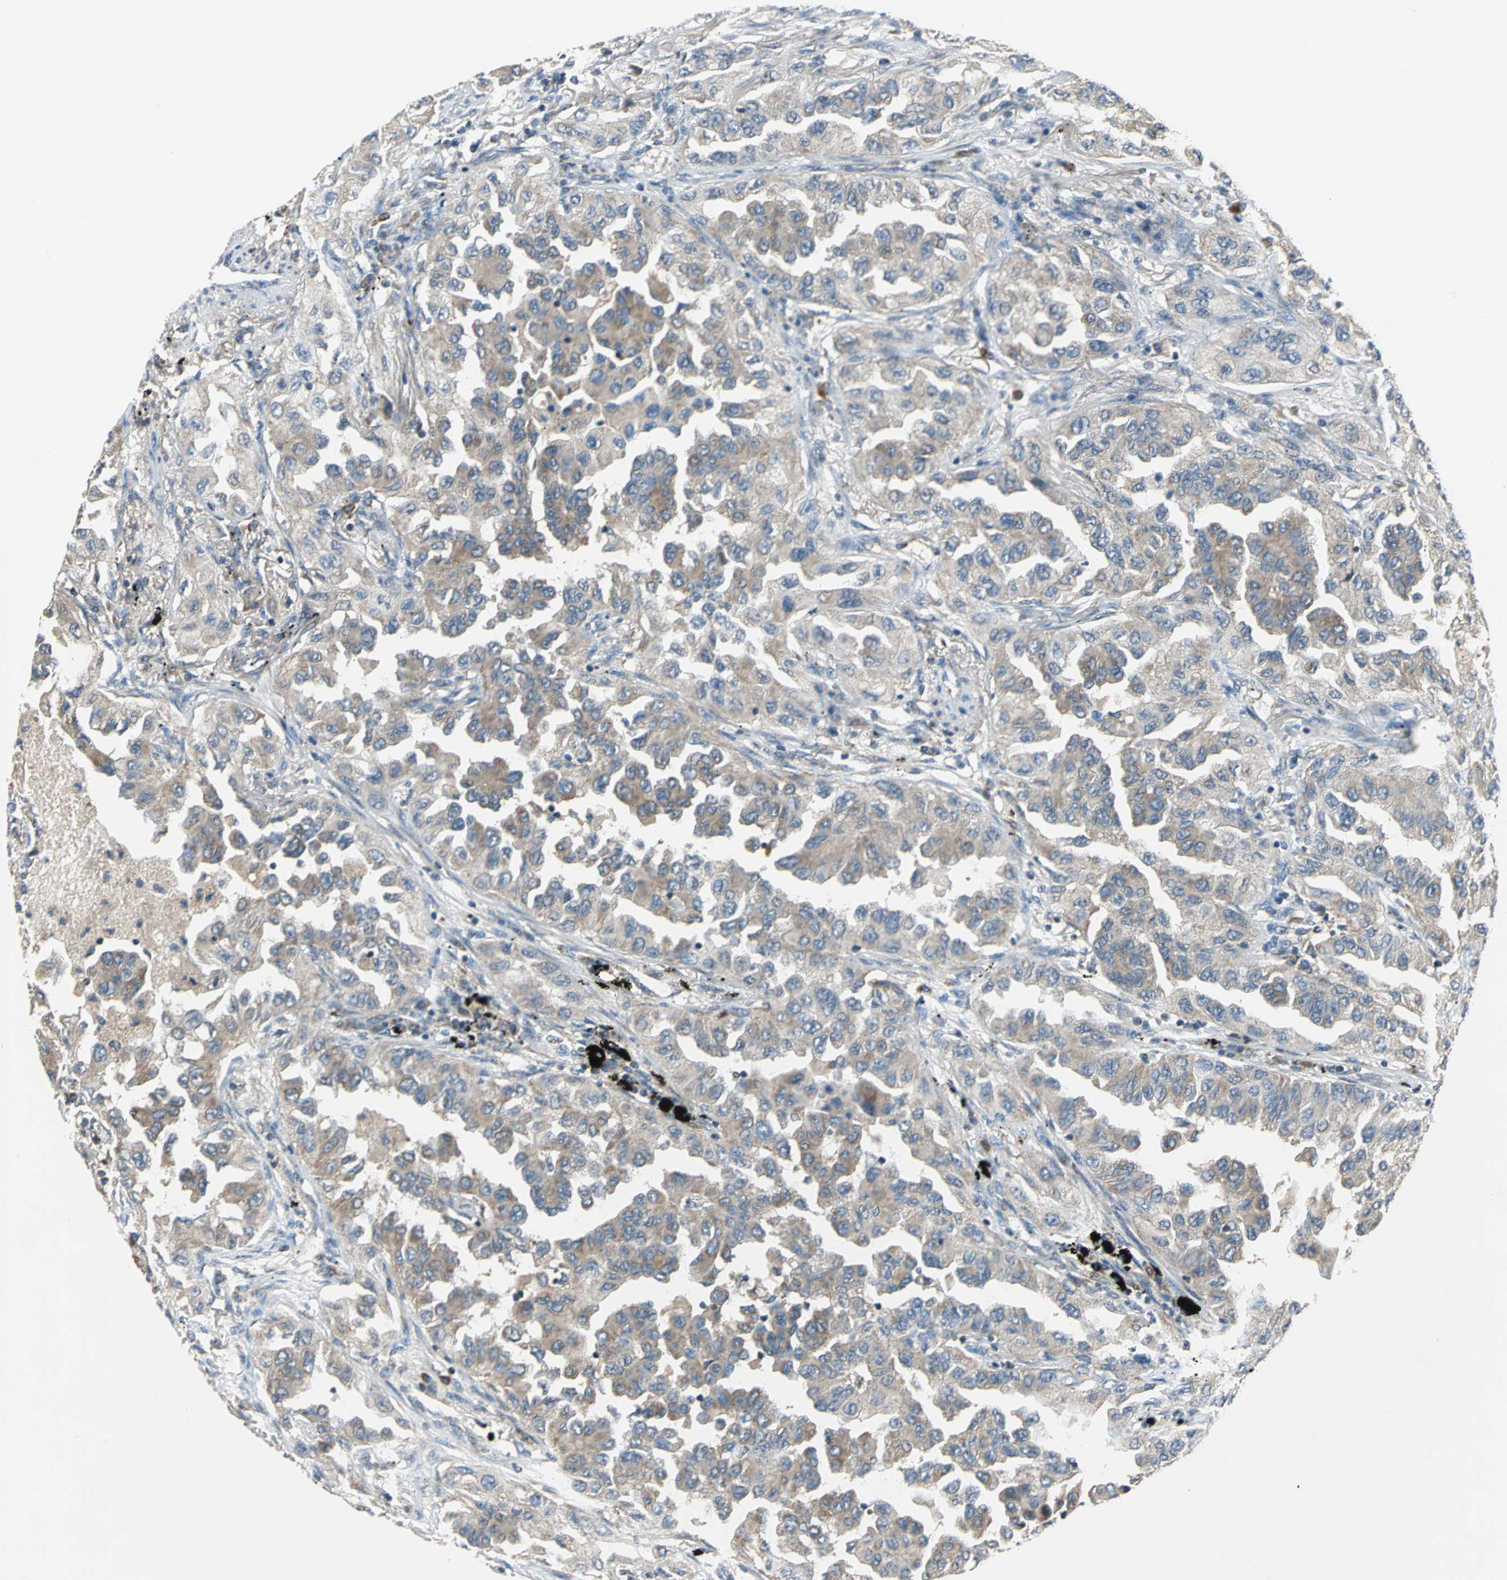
{"staining": {"intensity": "moderate", "quantity": ">75%", "location": "cytoplasmic/membranous"}, "tissue": "lung cancer", "cell_type": "Tumor cells", "image_type": "cancer", "snomed": [{"axis": "morphology", "description": "Adenocarcinoma, NOS"}, {"axis": "topography", "description": "Lung"}], "caption": "Adenocarcinoma (lung) tissue reveals moderate cytoplasmic/membranous positivity in about >75% of tumor cells, visualized by immunohistochemistry.", "gene": "TRAK1", "patient": {"sex": "female", "age": 65}}